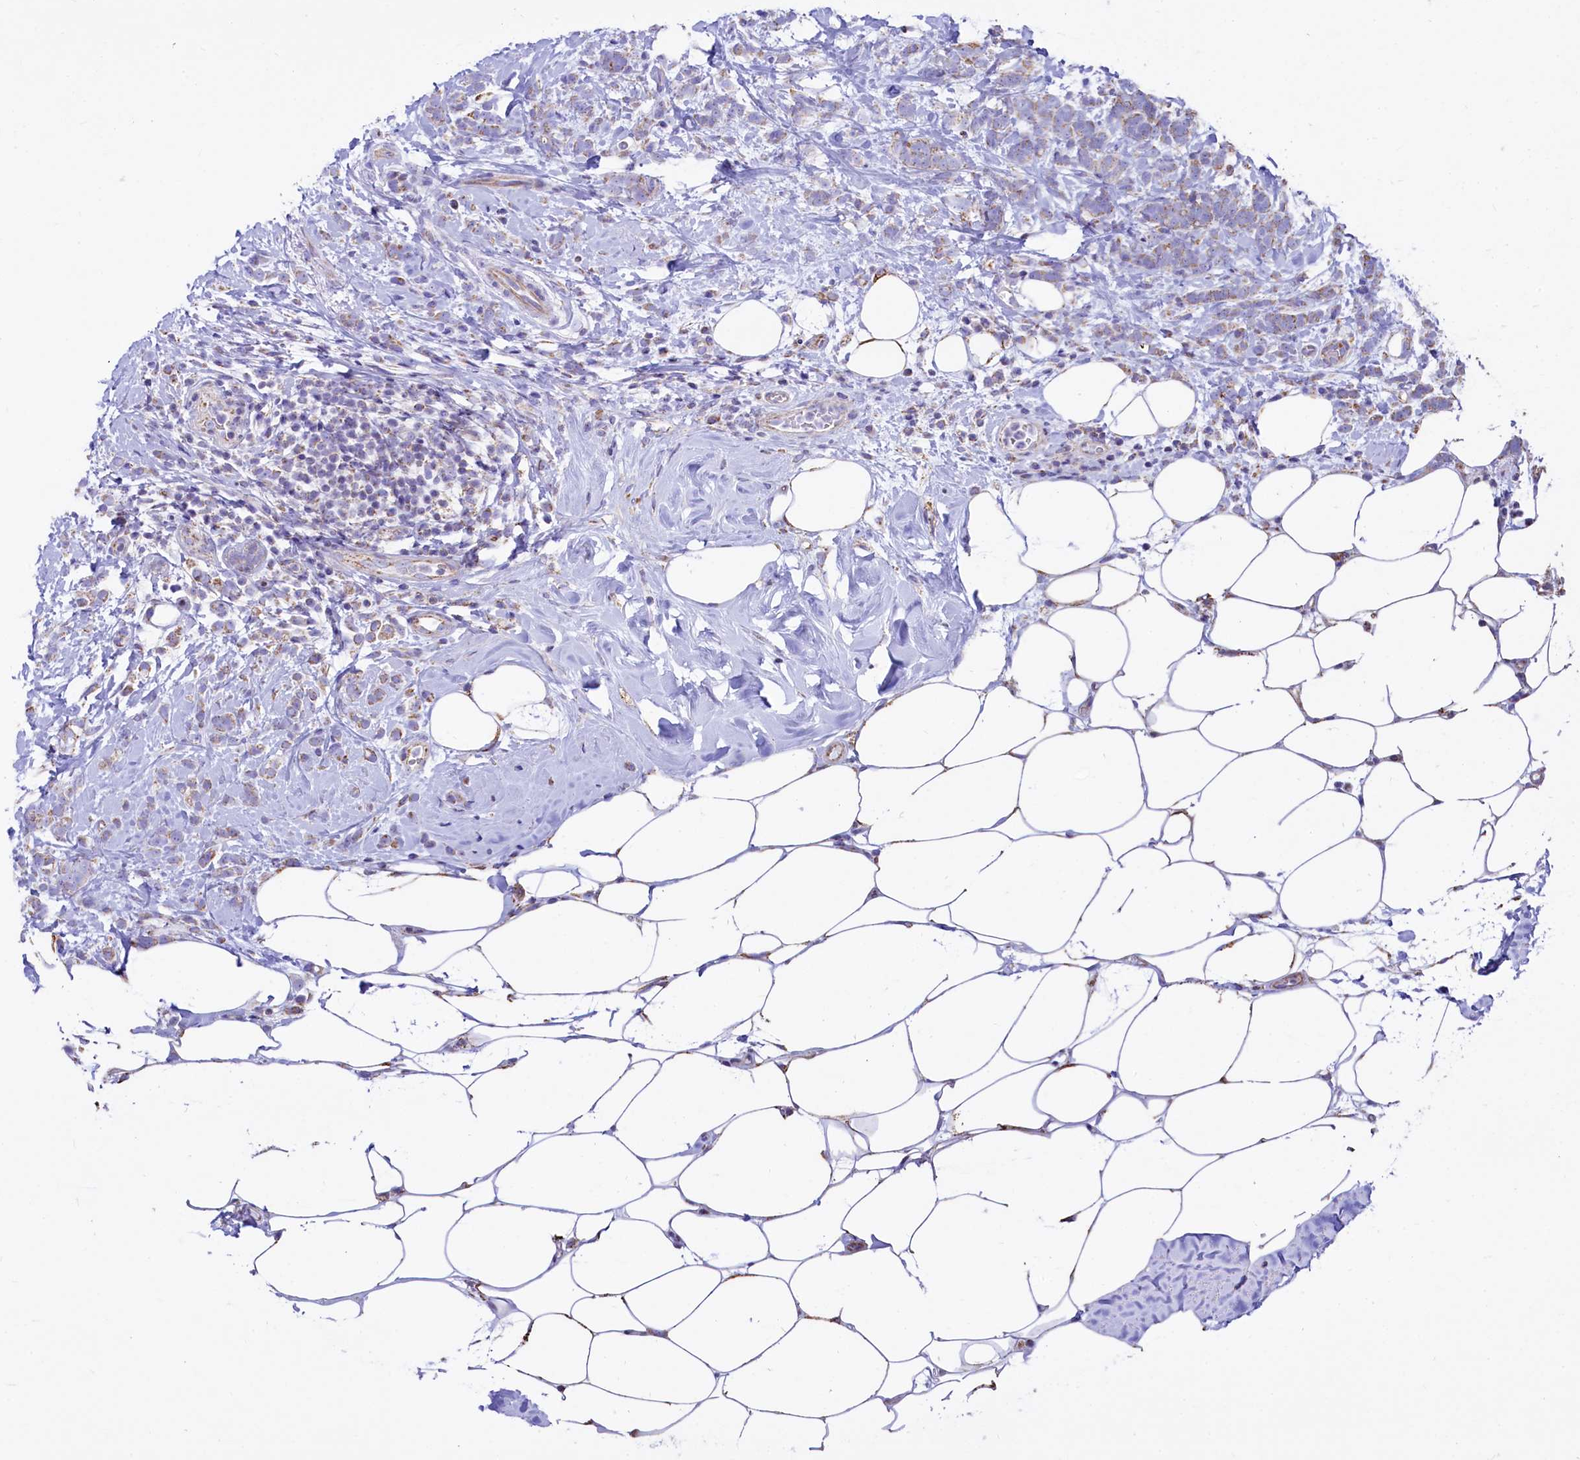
{"staining": {"intensity": "weak", "quantity": "25%-75%", "location": "cytoplasmic/membranous"}, "tissue": "breast cancer", "cell_type": "Tumor cells", "image_type": "cancer", "snomed": [{"axis": "morphology", "description": "Lobular carcinoma"}, {"axis": "topography", "description": "Breast"}], "caption": "This is a histology image of immunohistochemistry staining of lobular carcinoma (breast), which shows weak expression in the cytoplasmic/membranous of tumor cells.", "gene": "VWCE", "patient": {"sex": "female", "age": 58}}